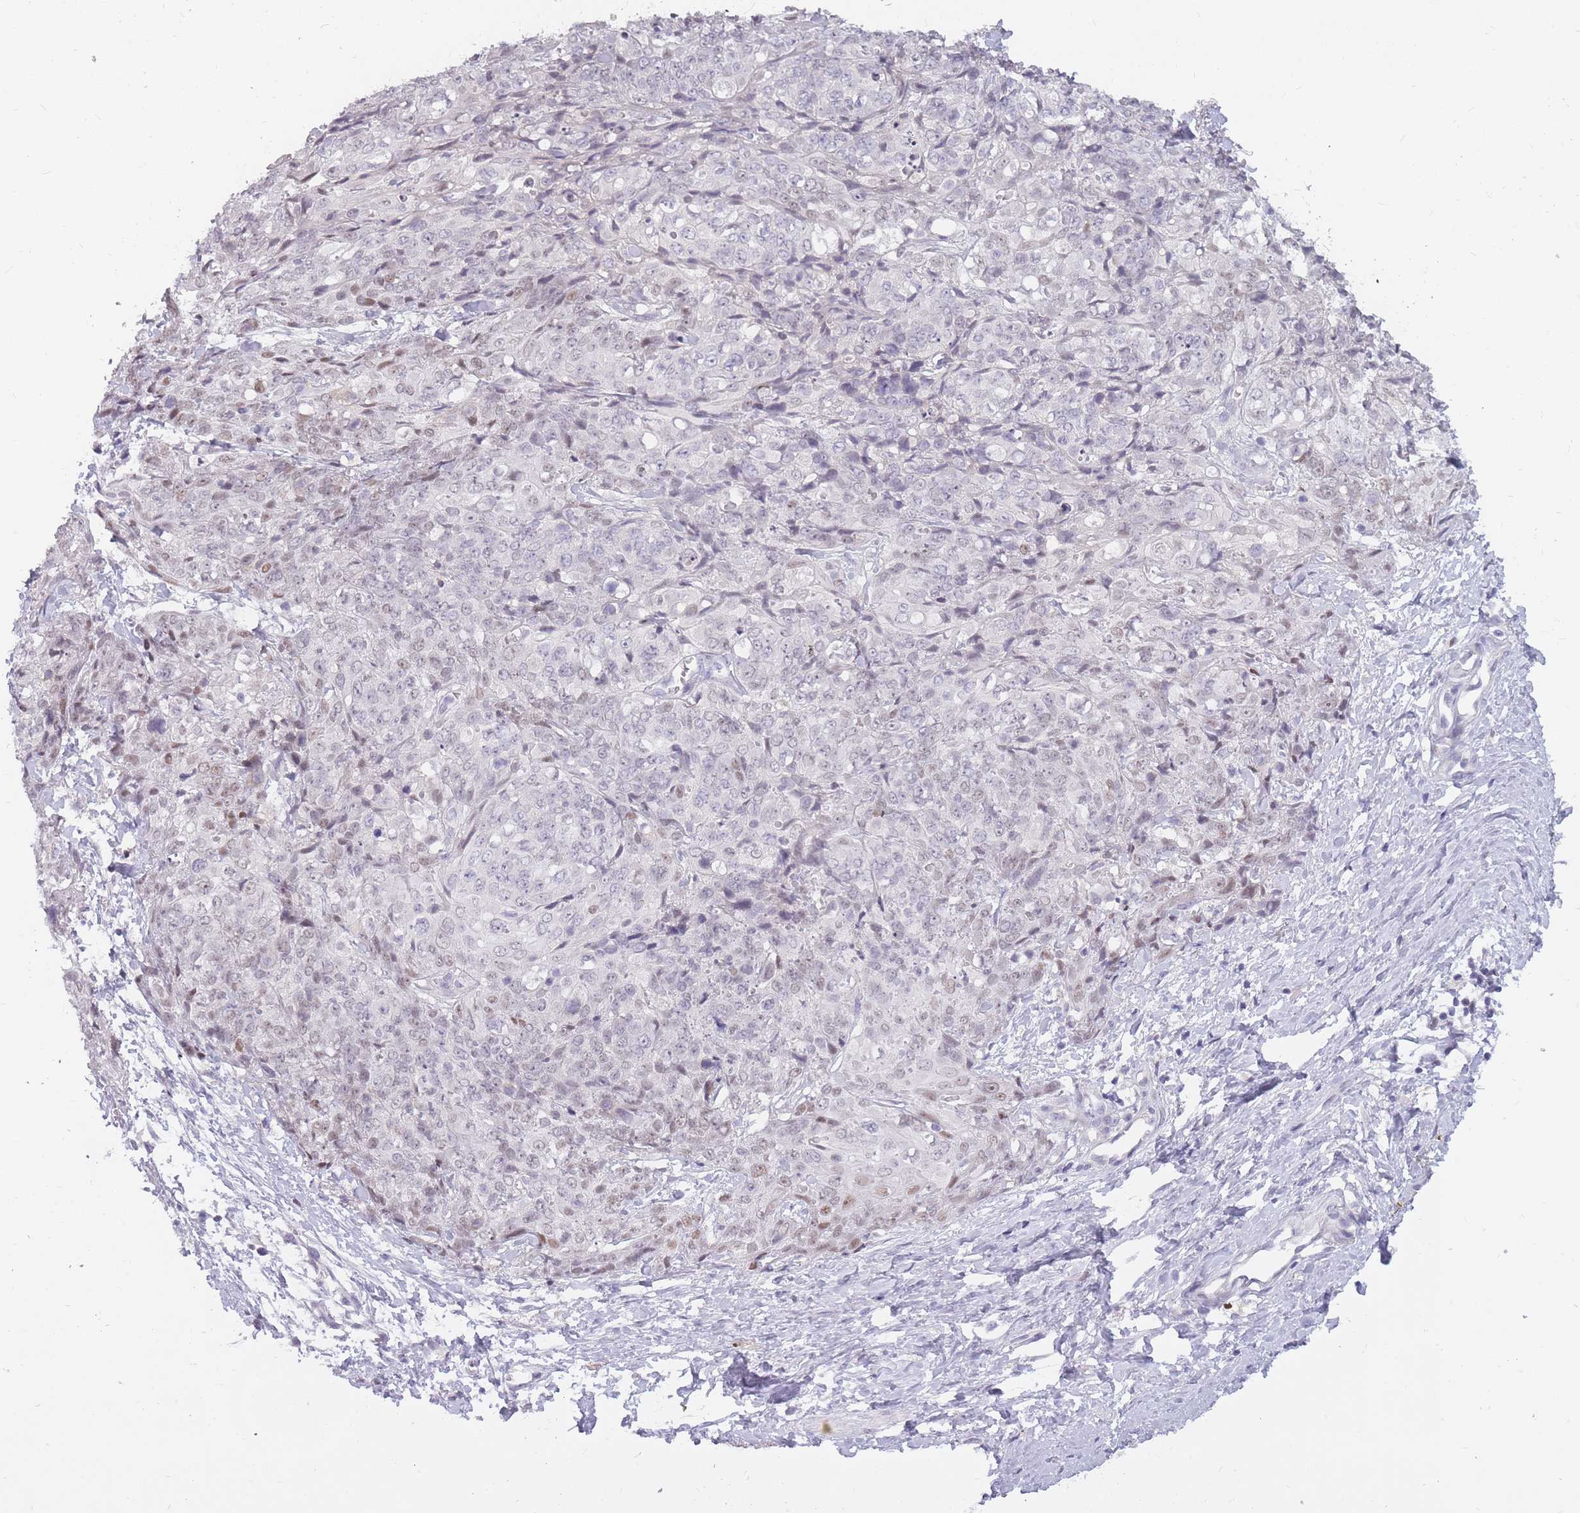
{"staining": {"intensity": "weak", "quantity": "<25%", "location": "nuclear"}, "tissue": "skin cancer", "cell_type": "Tumor cells", "image_type": "cancer", "snomed": [{"axis": "morphology", "description": "Squamous cell carcinoma, NOS"}, {"axis": "topography", "description": "Skin"}, {"axis": "topography", "description": "Vulva"}], "caption": "Immunohistochemistry (IHC) of human skin cancer demonstrates no positivity in tumor cells. Nuclei are stained in blue.", "gene": "POMZP3", "patient": {"sex": "female", "age": 85}}